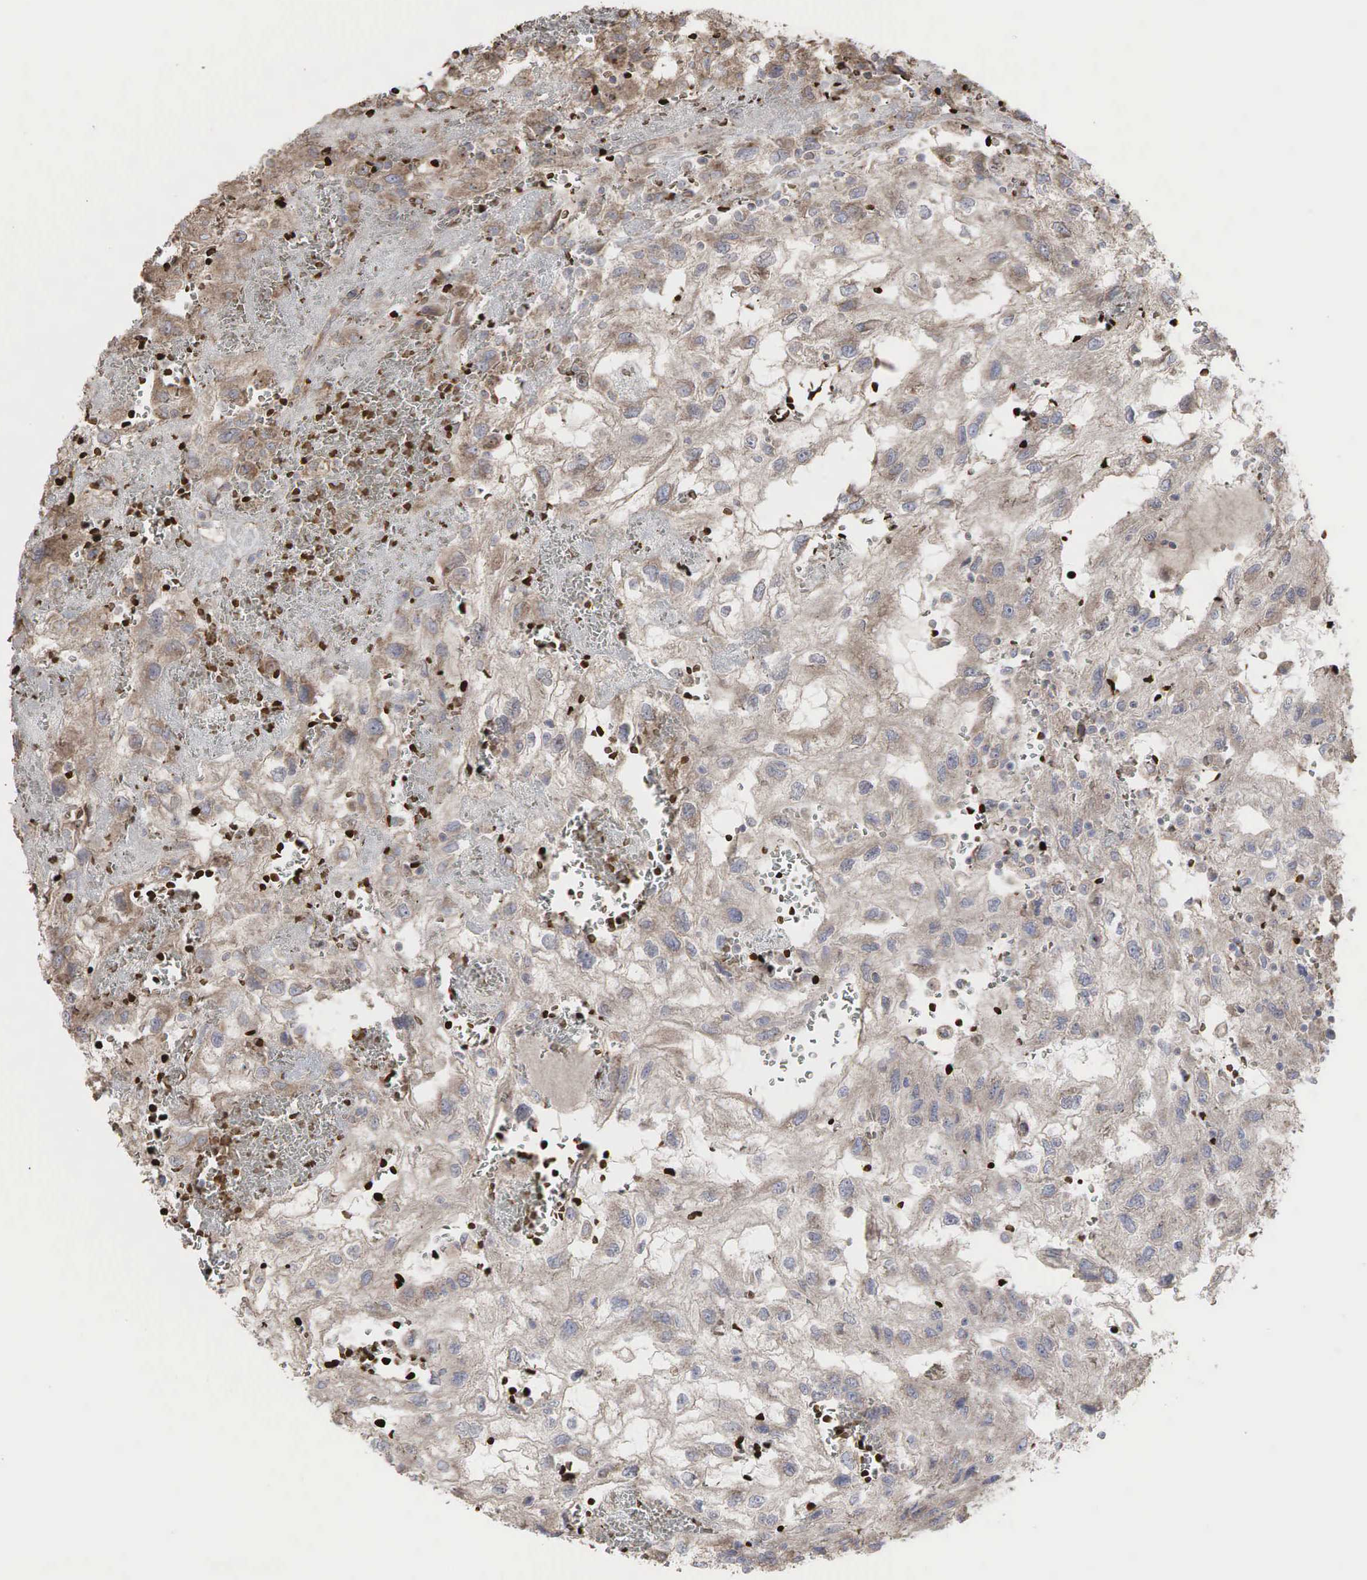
{"staining": {"intensity": "weak", "quantity": ">75%", "location": "cytoplasmic/membranous"}, "tissue": "renal cancer", "cell_type": "Tumor cells", "image_type": "cancer", "snomed": [{"axis": "morphology", "description": "Normal tissue, NOS"}, {"axis": "morphology", "description": "Adenocarcinoma, NOS"}, {"axis": "topography", "description": "Kidney"}], "caption": "High-power microscopy captured an immunohistochemistry photomicrograph of adenocarcinoma (renal), revealing weak cytoplasmic/membranous positivity in about >75% of tumor cells.", "gene": "PABPC5", "patient": {"sex": "male", "age": 71}}